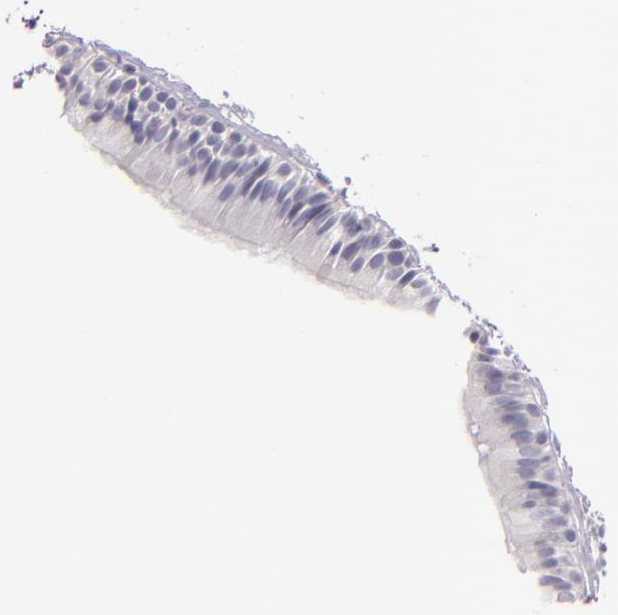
{"staining": {"intensity": "negative", "quantity": "none", "location": "none"}, "tissue": "nasopharynx", "cell_type": "Respiratory epithelial cells", "image_type": "normal", "snomed": [{"axis": "morphology", "description": "Normal tissue, NOS"}, {"axis": "morphology", "description": "Inflammation, NOS"}, {"axis": "morphology", "description": "Malignant melanoma, Metastatic site"}, {"axis": "topography", "description": "Nasopharynx"}], "caption": "High magnification brightfield microscopy of normal nasopharynx stained with DAB (3,3'-diaminobenzidine) (brown) and counterstained with hematoxylin (blue): respiratory epithelial cells show no significant positivity. The staining was performed using DAB (3,3'-diaminobenzidine) to visualize the protein expression in brown, while the nuclei were stained in blue with hematoxylin (Magnification: 20x).", "gene": "FABP1", "patient": {"sex": "female", "age": 55}}